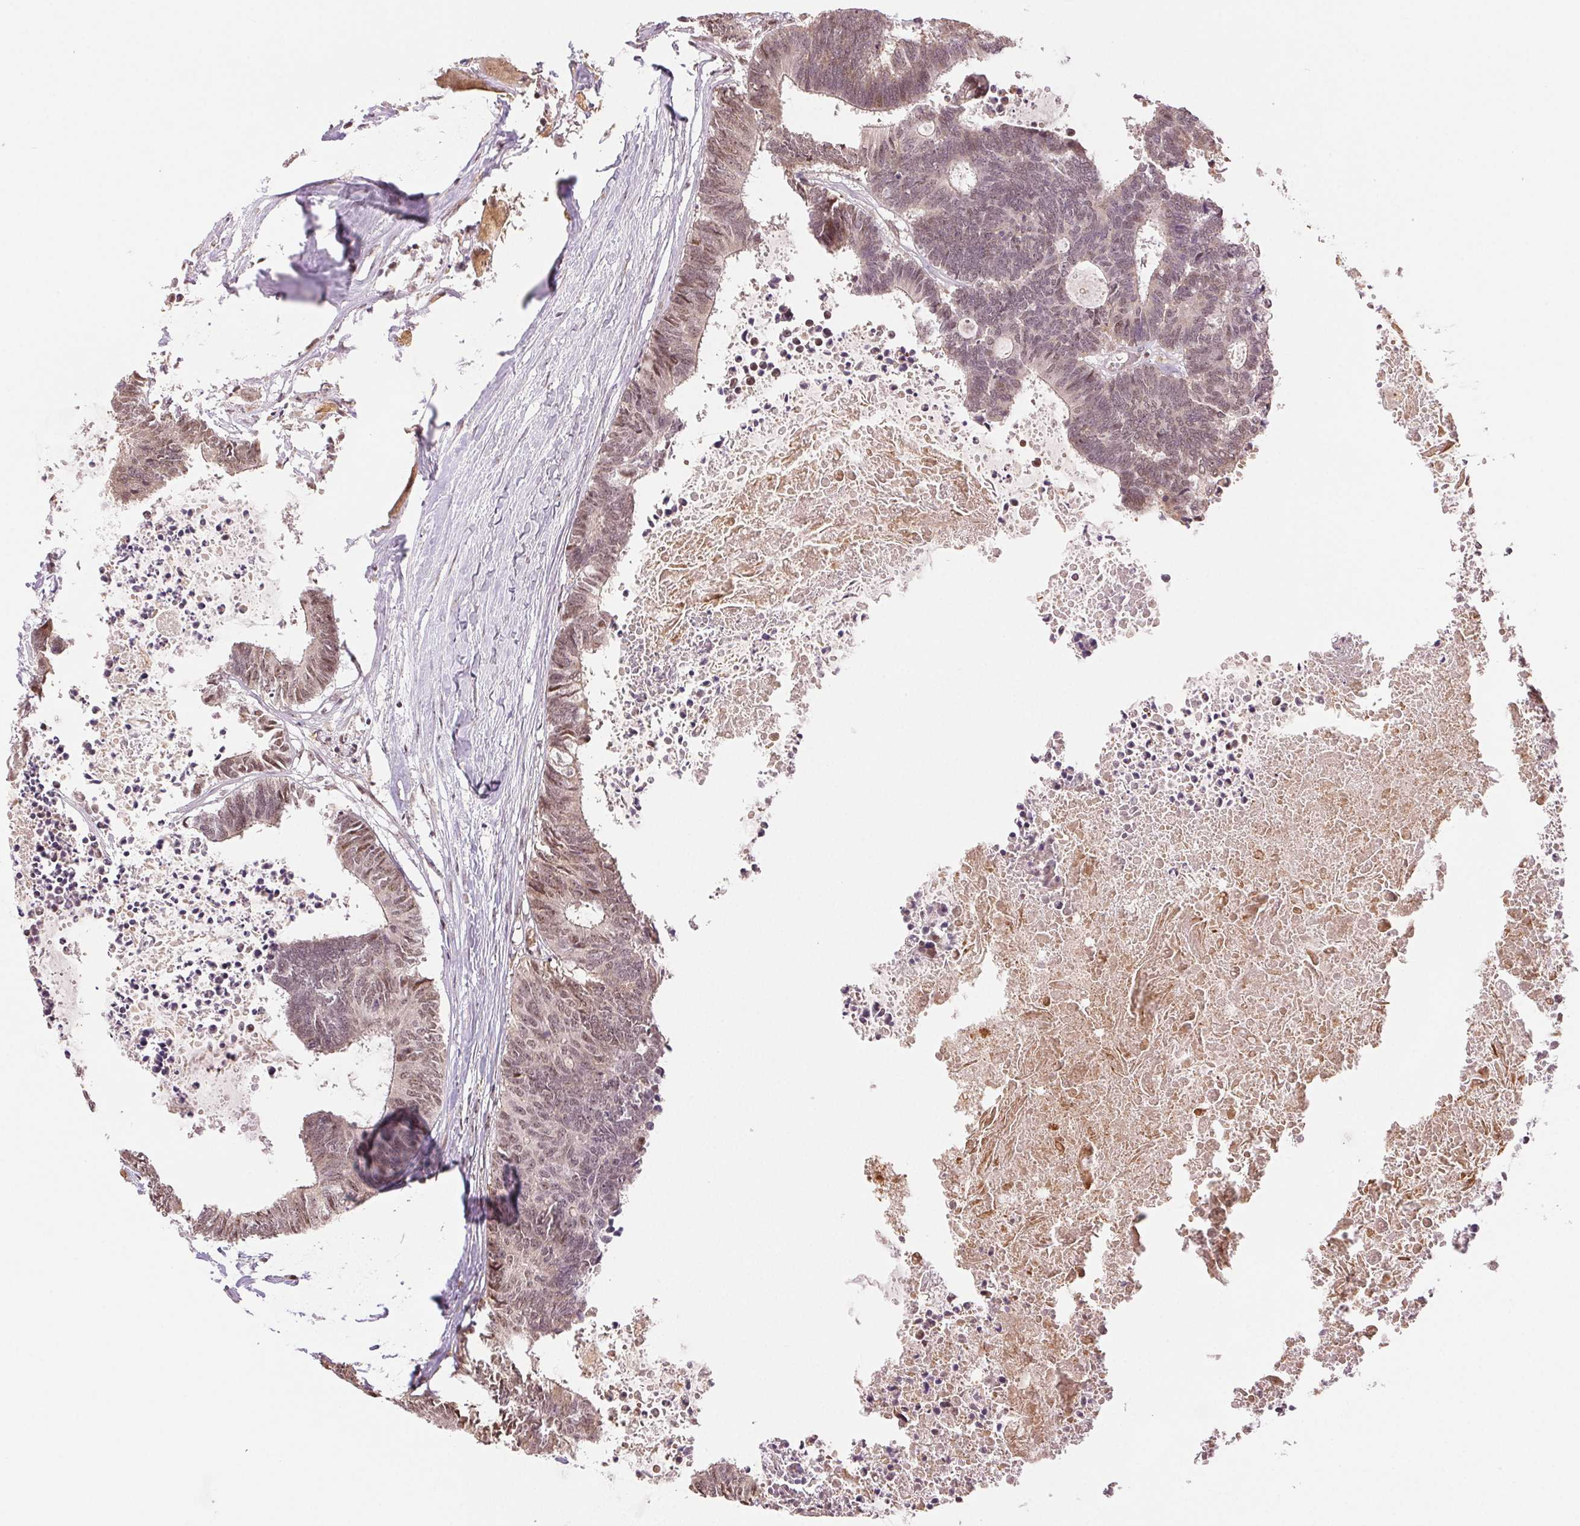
{"staining": {"intensity": "weak", "quantity": ">75%", "location": "nuclear"}, "tissue": "colorectal cancer", "cell_type": "Tumor cells", "image_type": "cancer", "snomed": [{"axis": "morphology", "description": "Adenocarcinoma, NOS"}, {"axis": "topography", "description": "Colon"}, {"axis": "topography", "description": "Rectum"}], "caption": "Immunohistochemistry (IHC) micrograph of human colorectal adenocarcinoma stained for a protein (brown), which shows low levels of weak nuclear staining in about >75% of tumor cells.", "gene": "GRHL3", "patient": {"sex": "male", "age": 57}}